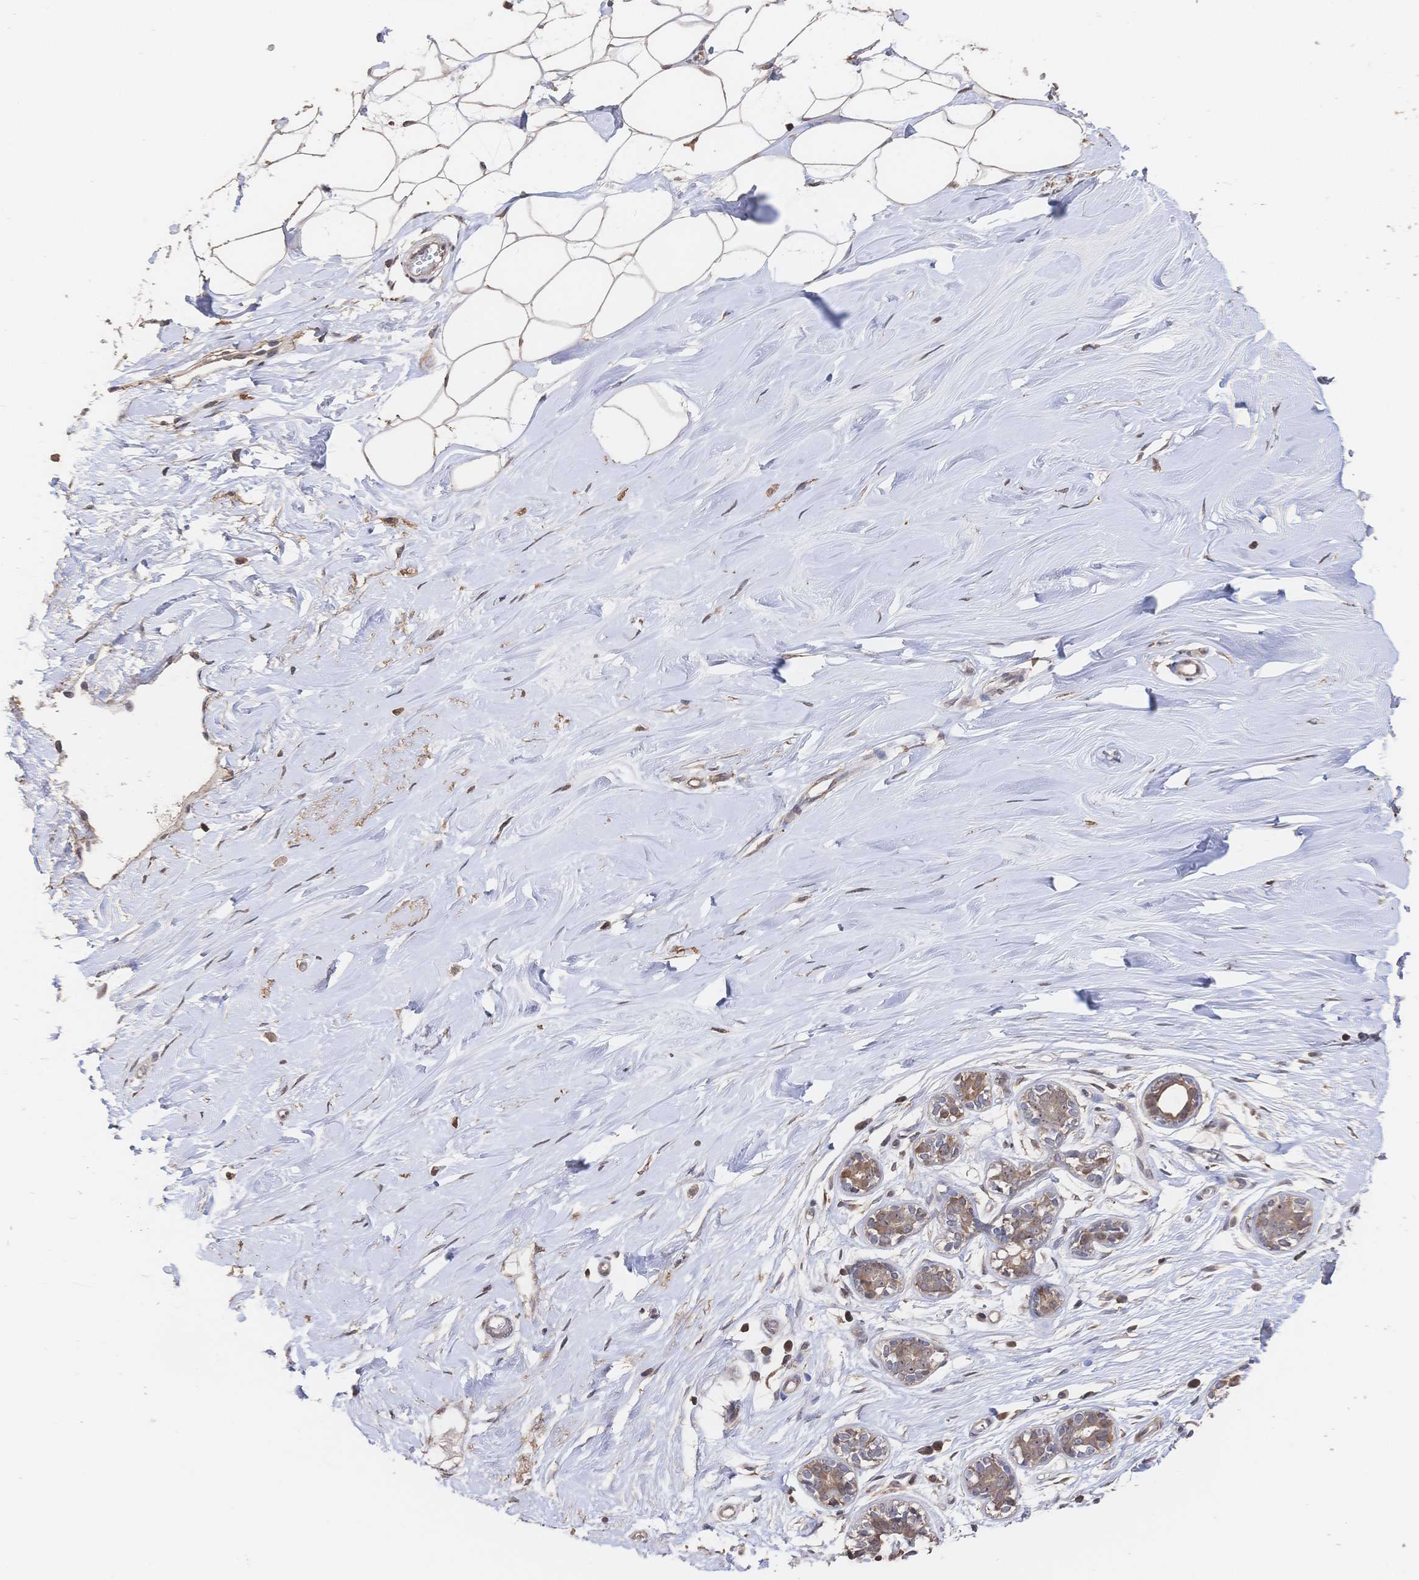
{"staining": {"intensity": "weak", "quantity": "25%-75%", "location": "cytoplasmic/membranous"}, "tissue": "breast", "cell_type": "Adipocytes", "image_type": "normal", "snomed": [{"axis": "morphology", "description": "Normal tissue, NOS"}, {"axis": "topography", "description": "Breast"}], "caption": "This is a histology image of IHC staining of normal breast, which shows weak staining in the cytoplasmic/membranous of adipocytes.", "gene": "DNAJA4", "patient": {"sex": "female", "age": 27}}